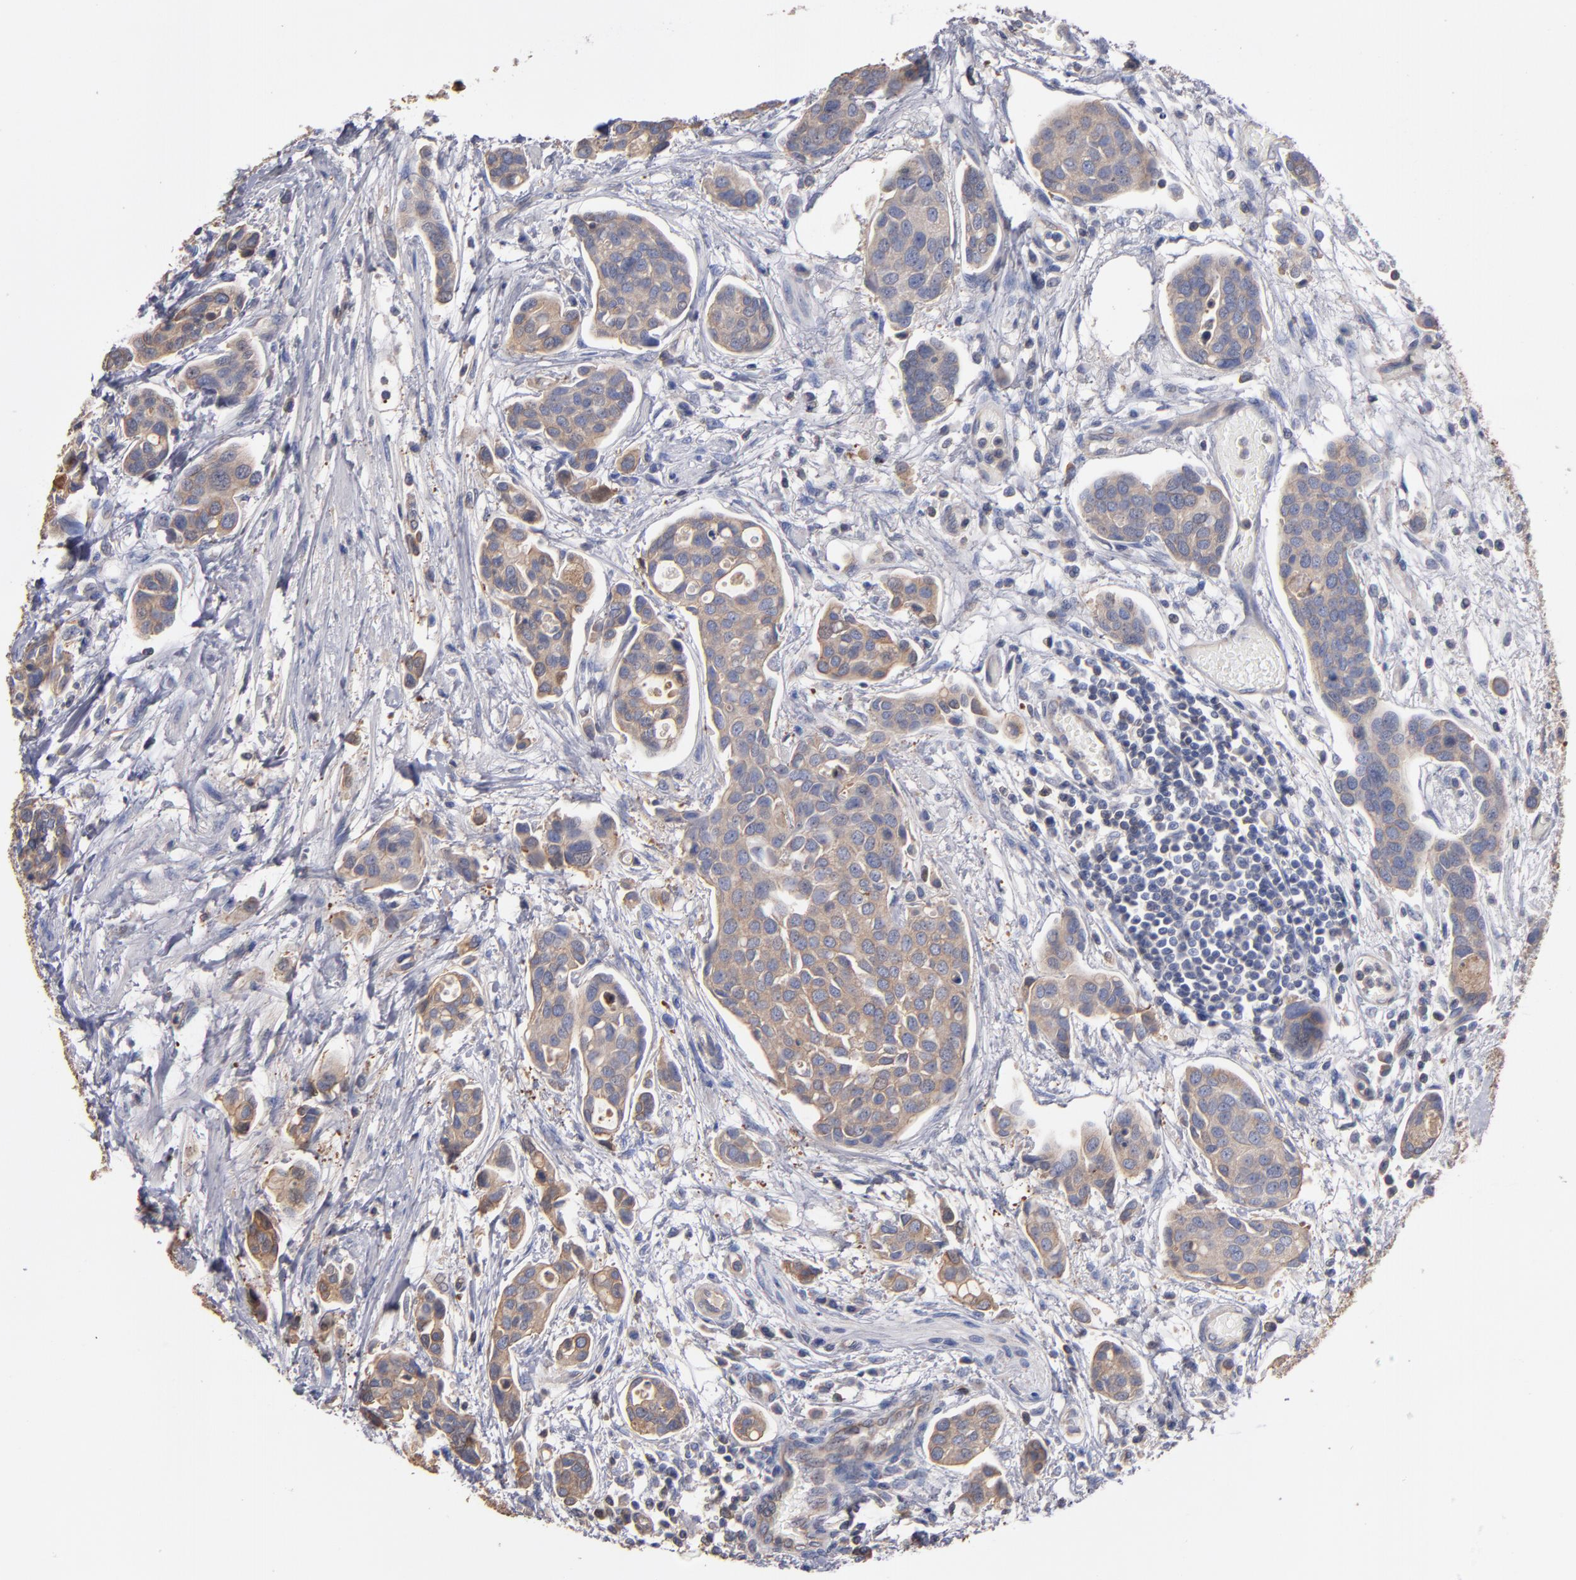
{"staining": {"intensity": "weak", "quantity": ">75%", "location": "cytoplasmic/membranous"}, "tissue": "urothelial cancer", "cell_type": "Tumor cells", "image_type": "cancer", "snomed": [{"axis": "morphology", "description": "Urothelial carcinoma, High grade"}, {"axis": "topography", "description": "Urinary bladder"}], "caption": "Urothelial cancer stained with DAB IHC demonstrates low levels of weak cytoplasmic/membranous staining in about >75% of tumor cells.", "gene": "ESYT2", "patient": {"sex": "male", "age": 78}}